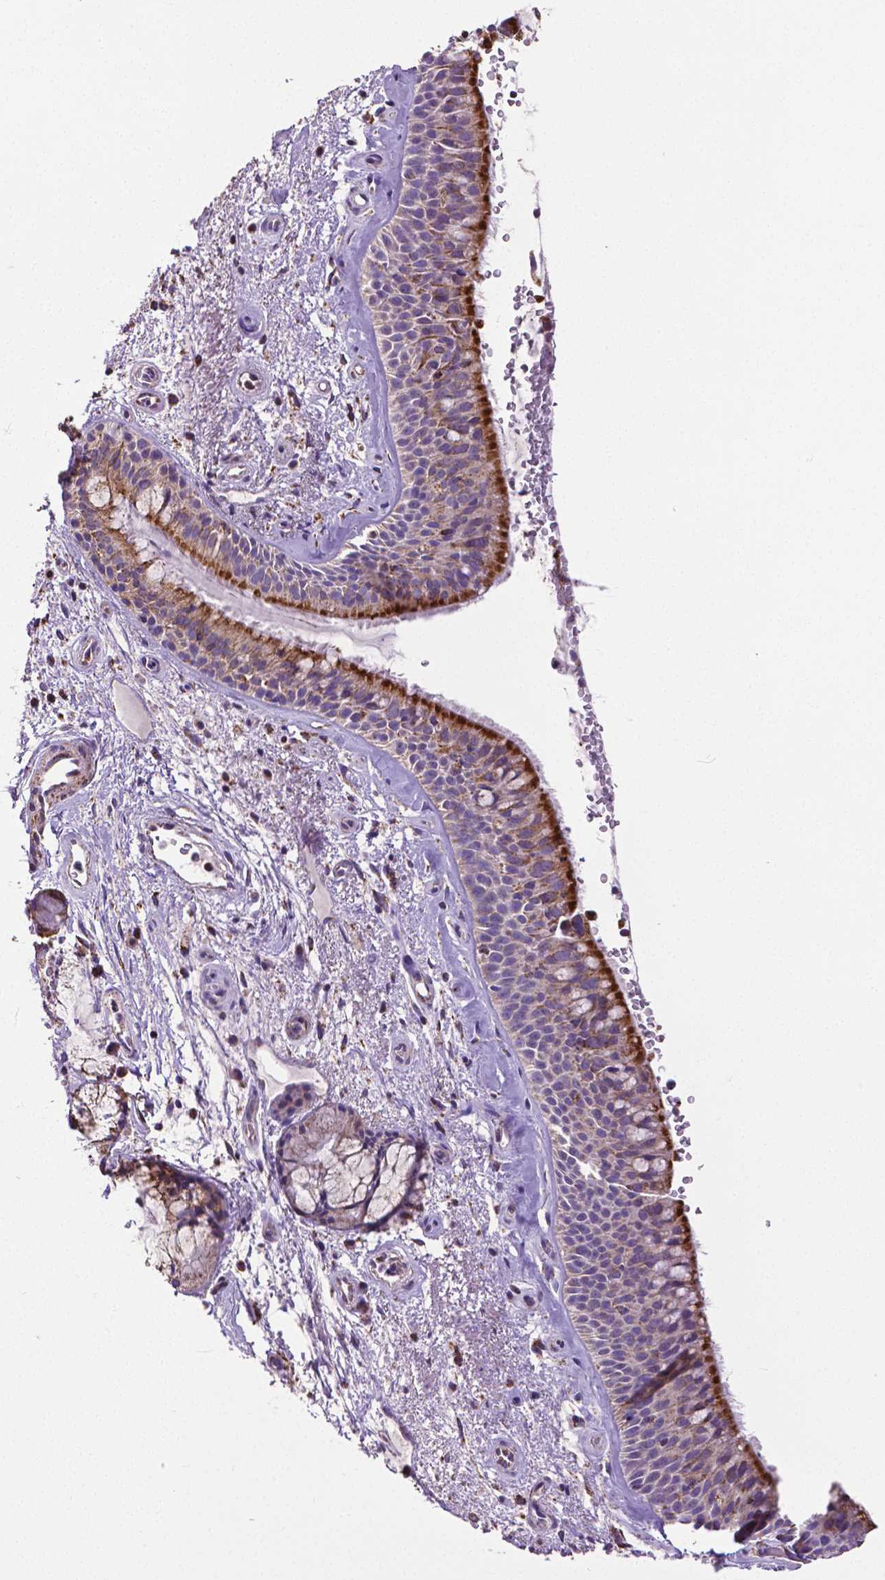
{"staining": {"intensity": "strong", "quantity": "25%-75%", "location": "cytoplasmic/membranous"}, "tissue": "bronchus", "cell_type": "Respiratory epithelial cells", "image_type": "normal", "snomed": [{"axis": "morphology", "description": "Normal tissue, NOS"}, {"axis": "topography", "description": "Bronchus"}], "caption": "Immunohistochemical staining of unremarkable bronchus exhibits high levels of strong cytoplasmic/membranous expression in about 25%-75% of respiratory epithelial cells. (IHC, brightfield microscopy, high magnification).", "gene": "MACC1", "patient": {"sex": "male", "age": 48}}